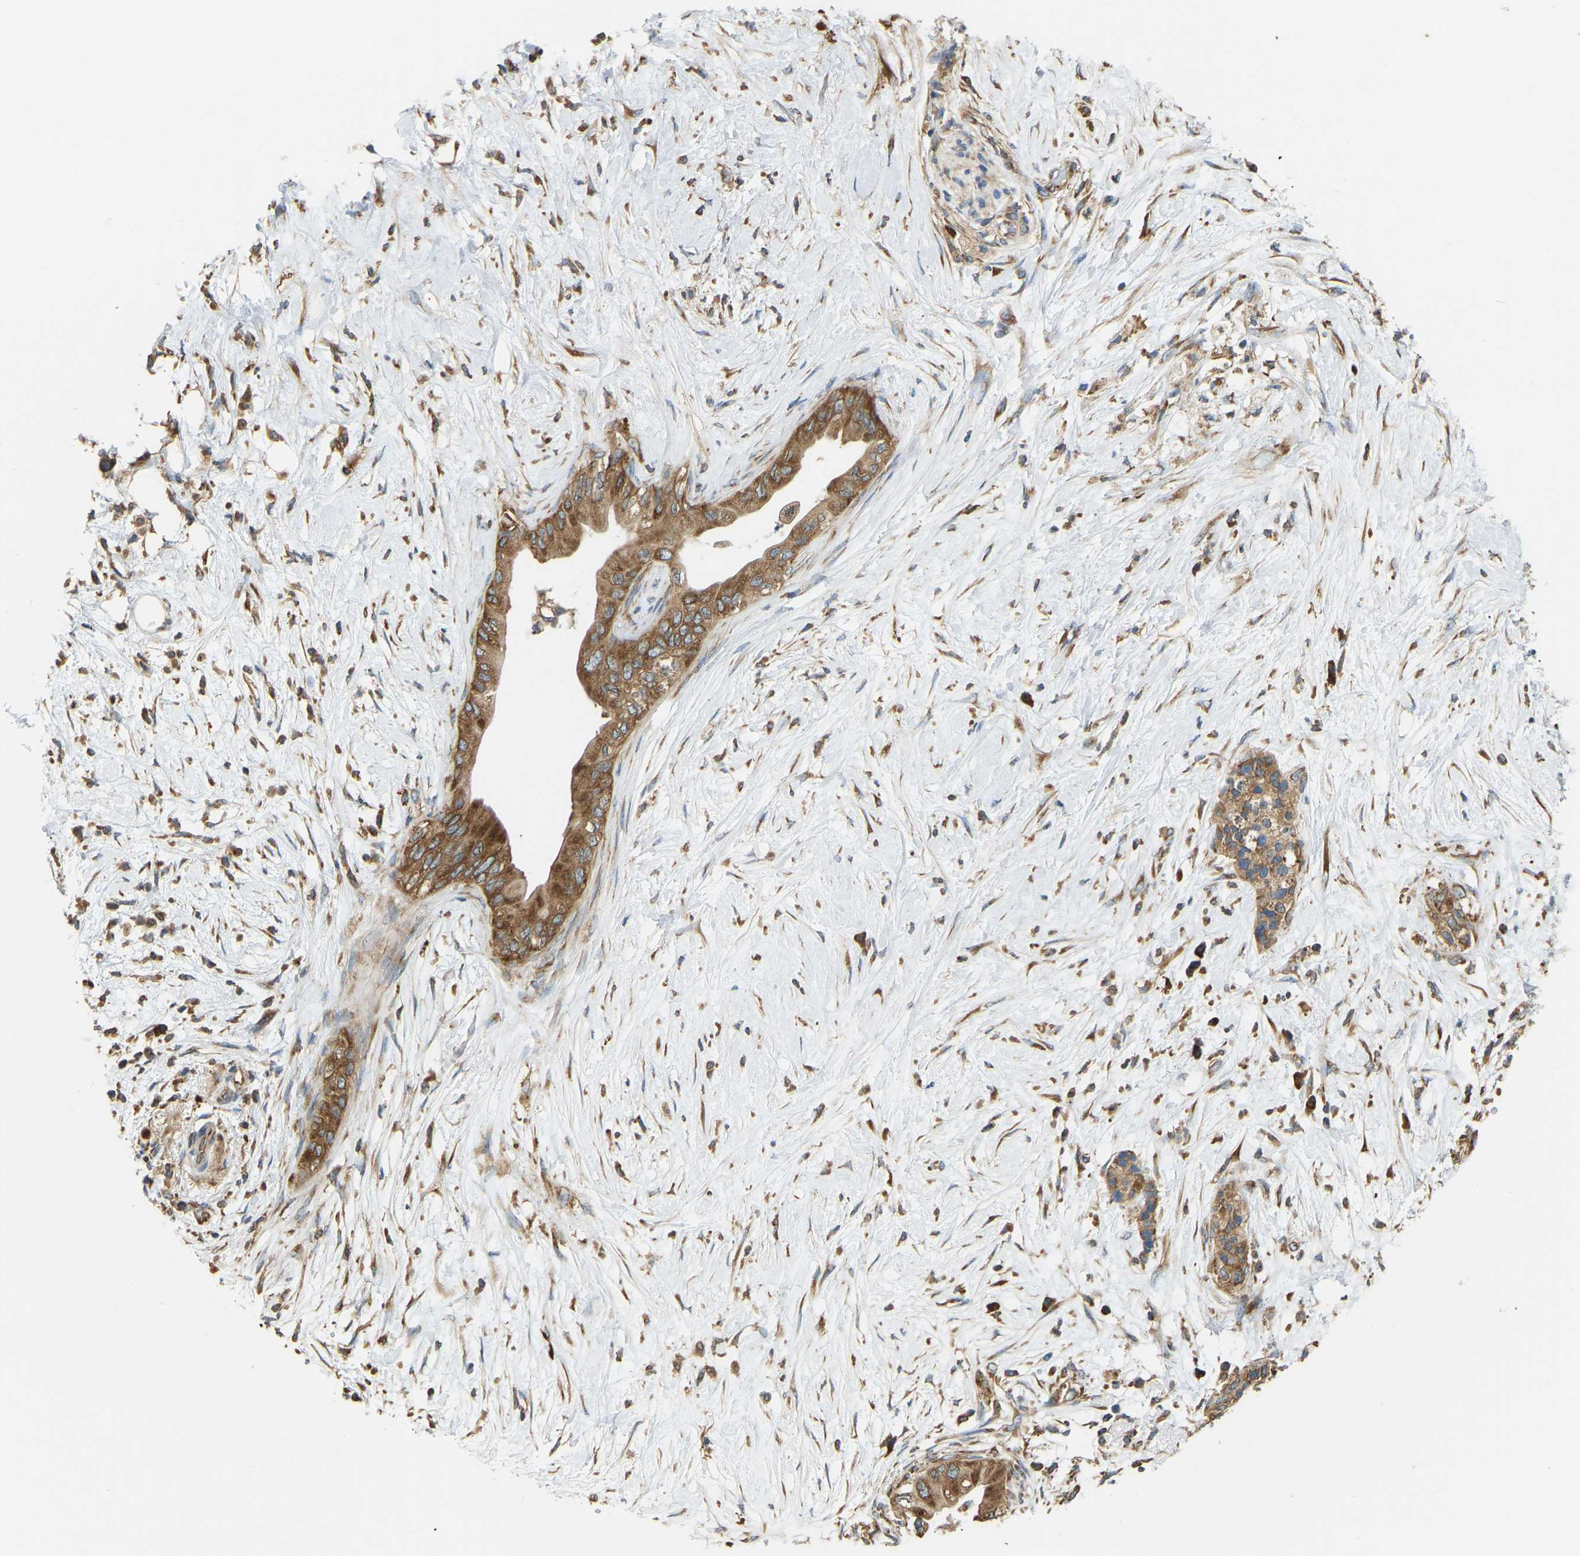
{"staining": {"intensity": "moderate", "quantity": ">75%", "location": "cytoplasmic/membranous"}, "tissue": "pancreatic cancer", "cell_type": "Tumor cells", "image_type": "cancer", "snomed": [{"axis": "morphology", "description": "Normal tissue, NOS"}, {"axis": "morphology", "description": "Adenocarcinoma, NOS"}, {"axis": "topography", "description": "Pancreas"}, {"axis": "topography", "description": "Duodenum"}], "caption": "Human adenocarcinoma (pancreatic) stained for a protein (brown) displays moderate cytoplasmic/membranous positive staining in approximately >75% of tumor cells.", "gene": "RPS6KB2", "patient": {"sex": "female", "age": 60}}